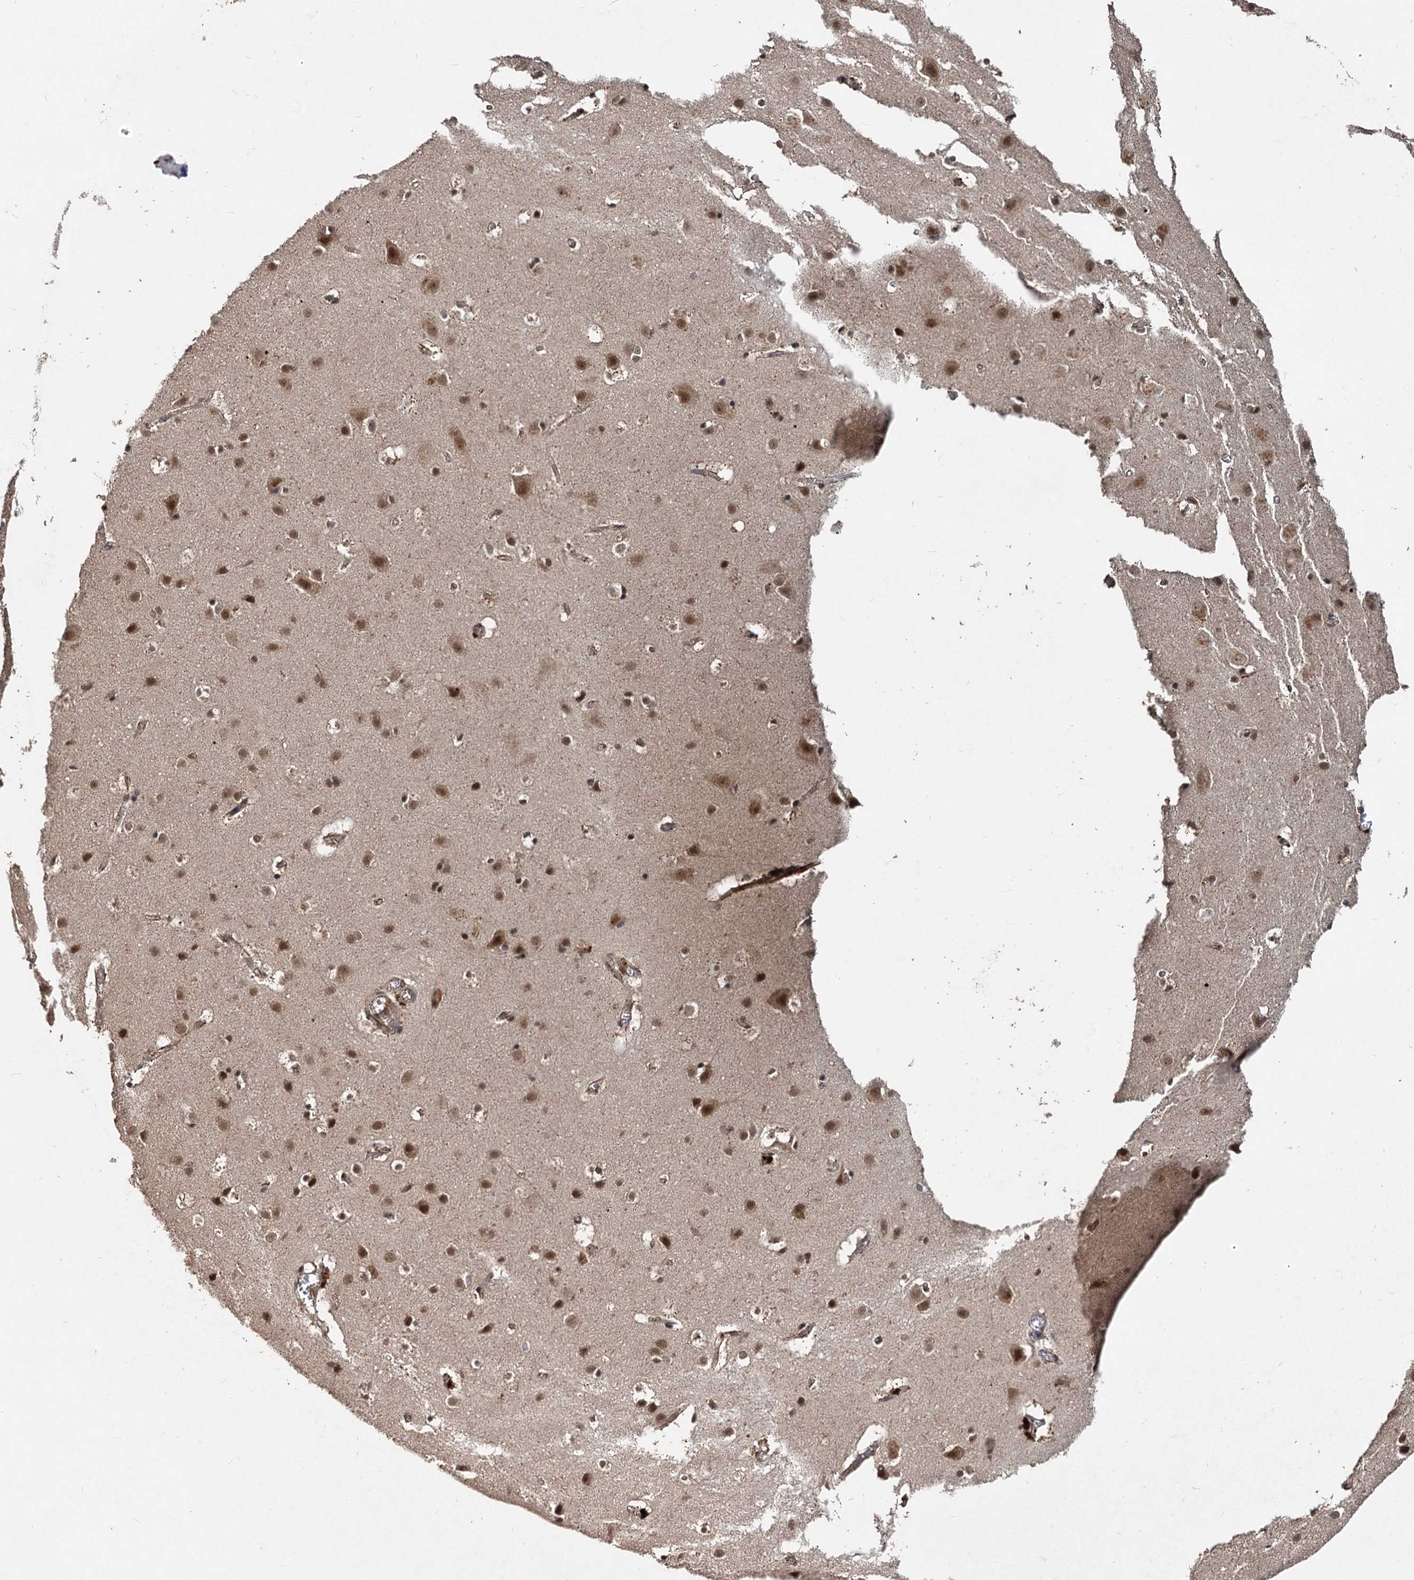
{"staining": {"intensity": "weak", "quantity": "25%-75%", "location": "cytoplasmic/membranous,nuclear"}, "tissue": "cerebral cortex", "cell_type": "Endothelial cells", "image_type": "normal", "snomed": [{"axis": "morphology", "description": "Normal tissue, NOS"}, {"axis": "topography", "description": "Cerebral cortex"}], "caption": "This photomicrograph demonstrates immunohistochemistry staining of benign human cerebral cortex, with low weak cytoplasmic/membranous,nuclear positivity in approximately 25%-75% of endothelial cells.", "gene": "RITA1", "patient": {"sex": "male", "age": 54}}